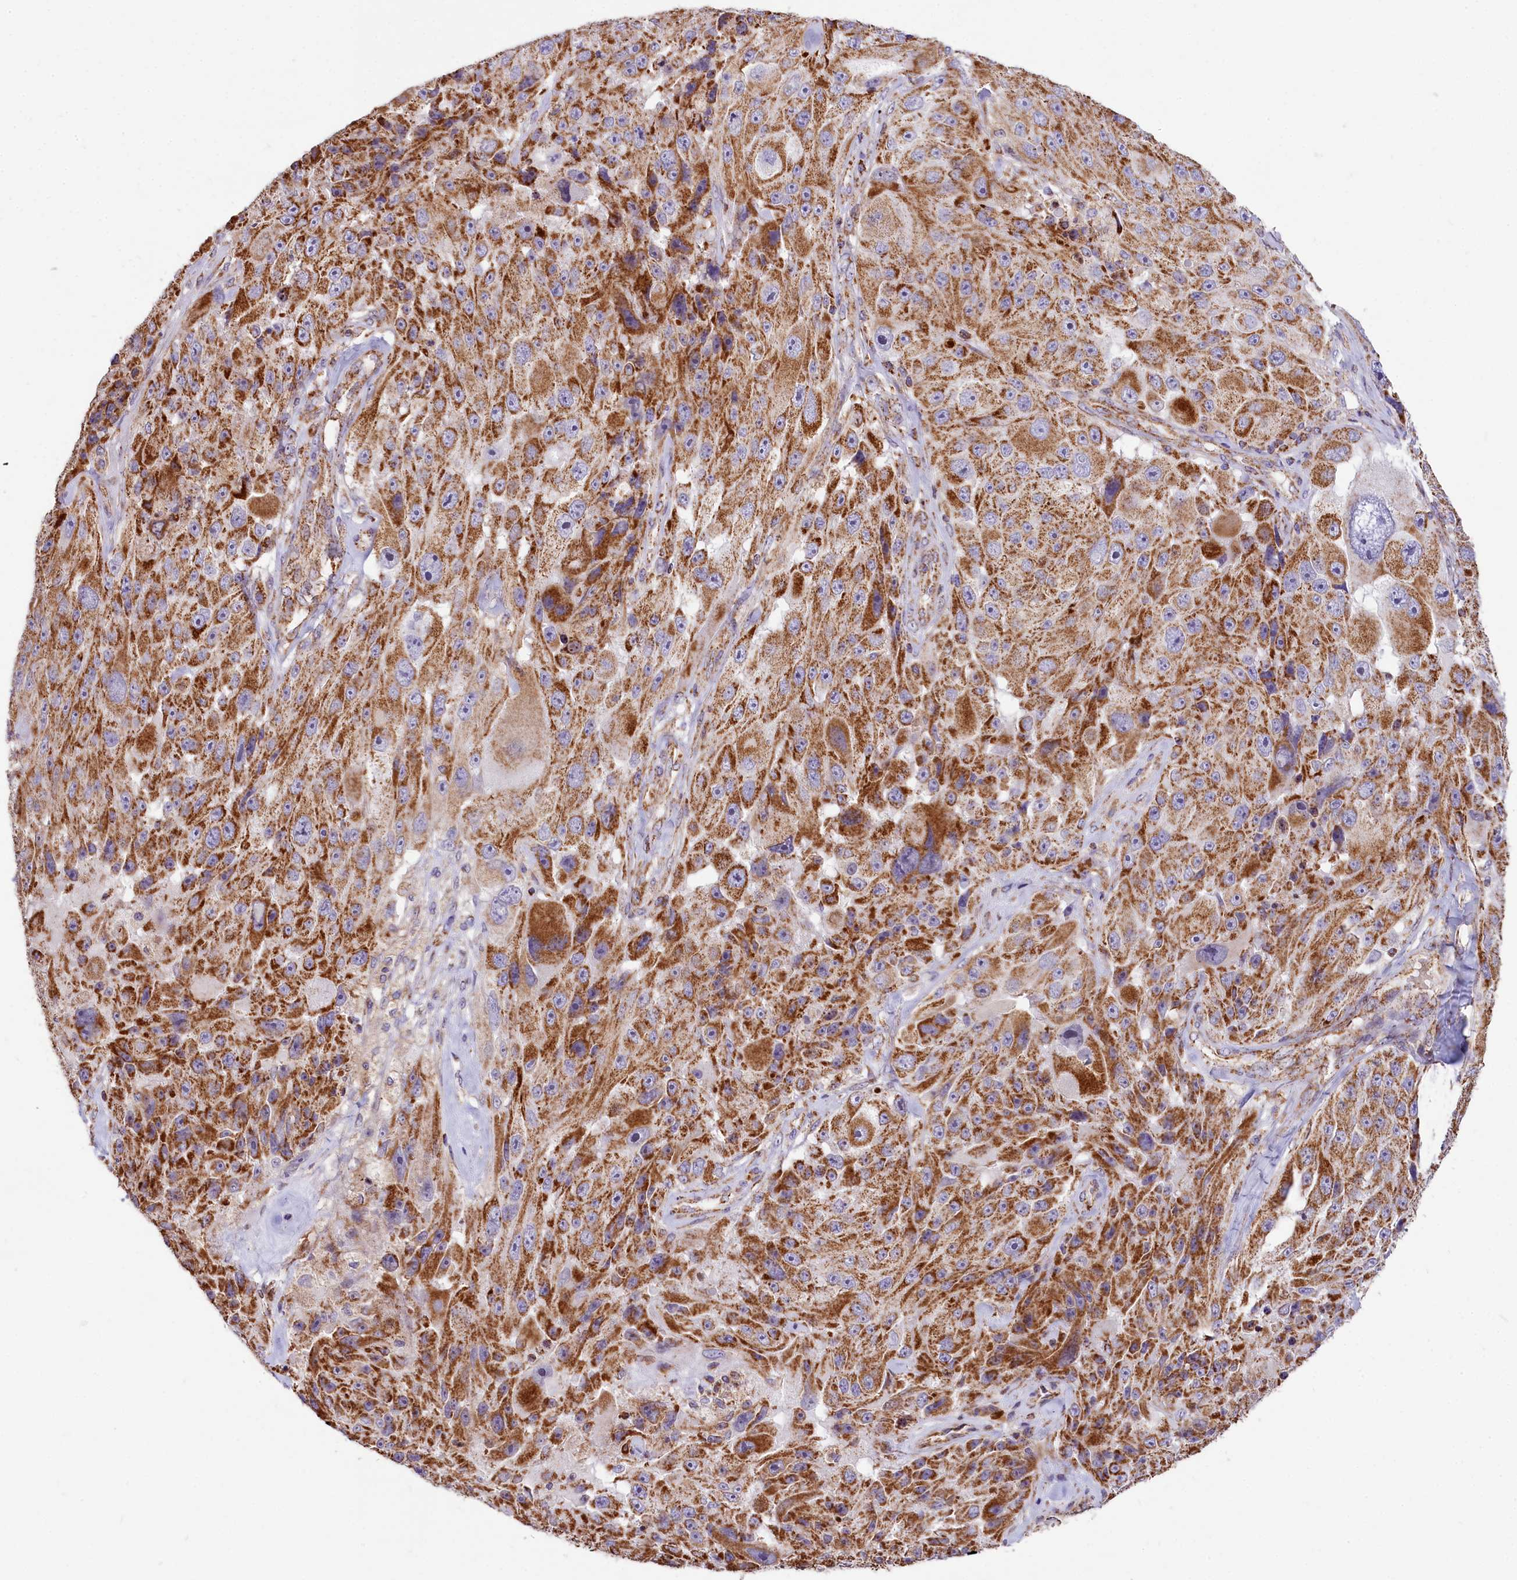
{"staining": {"intensity": "moderate", "quantity": ">75%", "location": "cytoplasmic/membranous"}, "tissue": "melanoma", "cell_type": "Tumor cells", "image_type": "cancer", "snomed": [{"axis": "morphology", "description": "Malignant melanoma, Metastatic site"}, {"axis": "topography", "description": "Lymph node"}], "caption": "Moderate cytoplasmic/membranous expression for a protein is identified in approximately >75% of tumor cells of melanoma using immunohistochemistry.", "gene": "NDUFA8", "patient": {"sex": "male", "age": 62}}